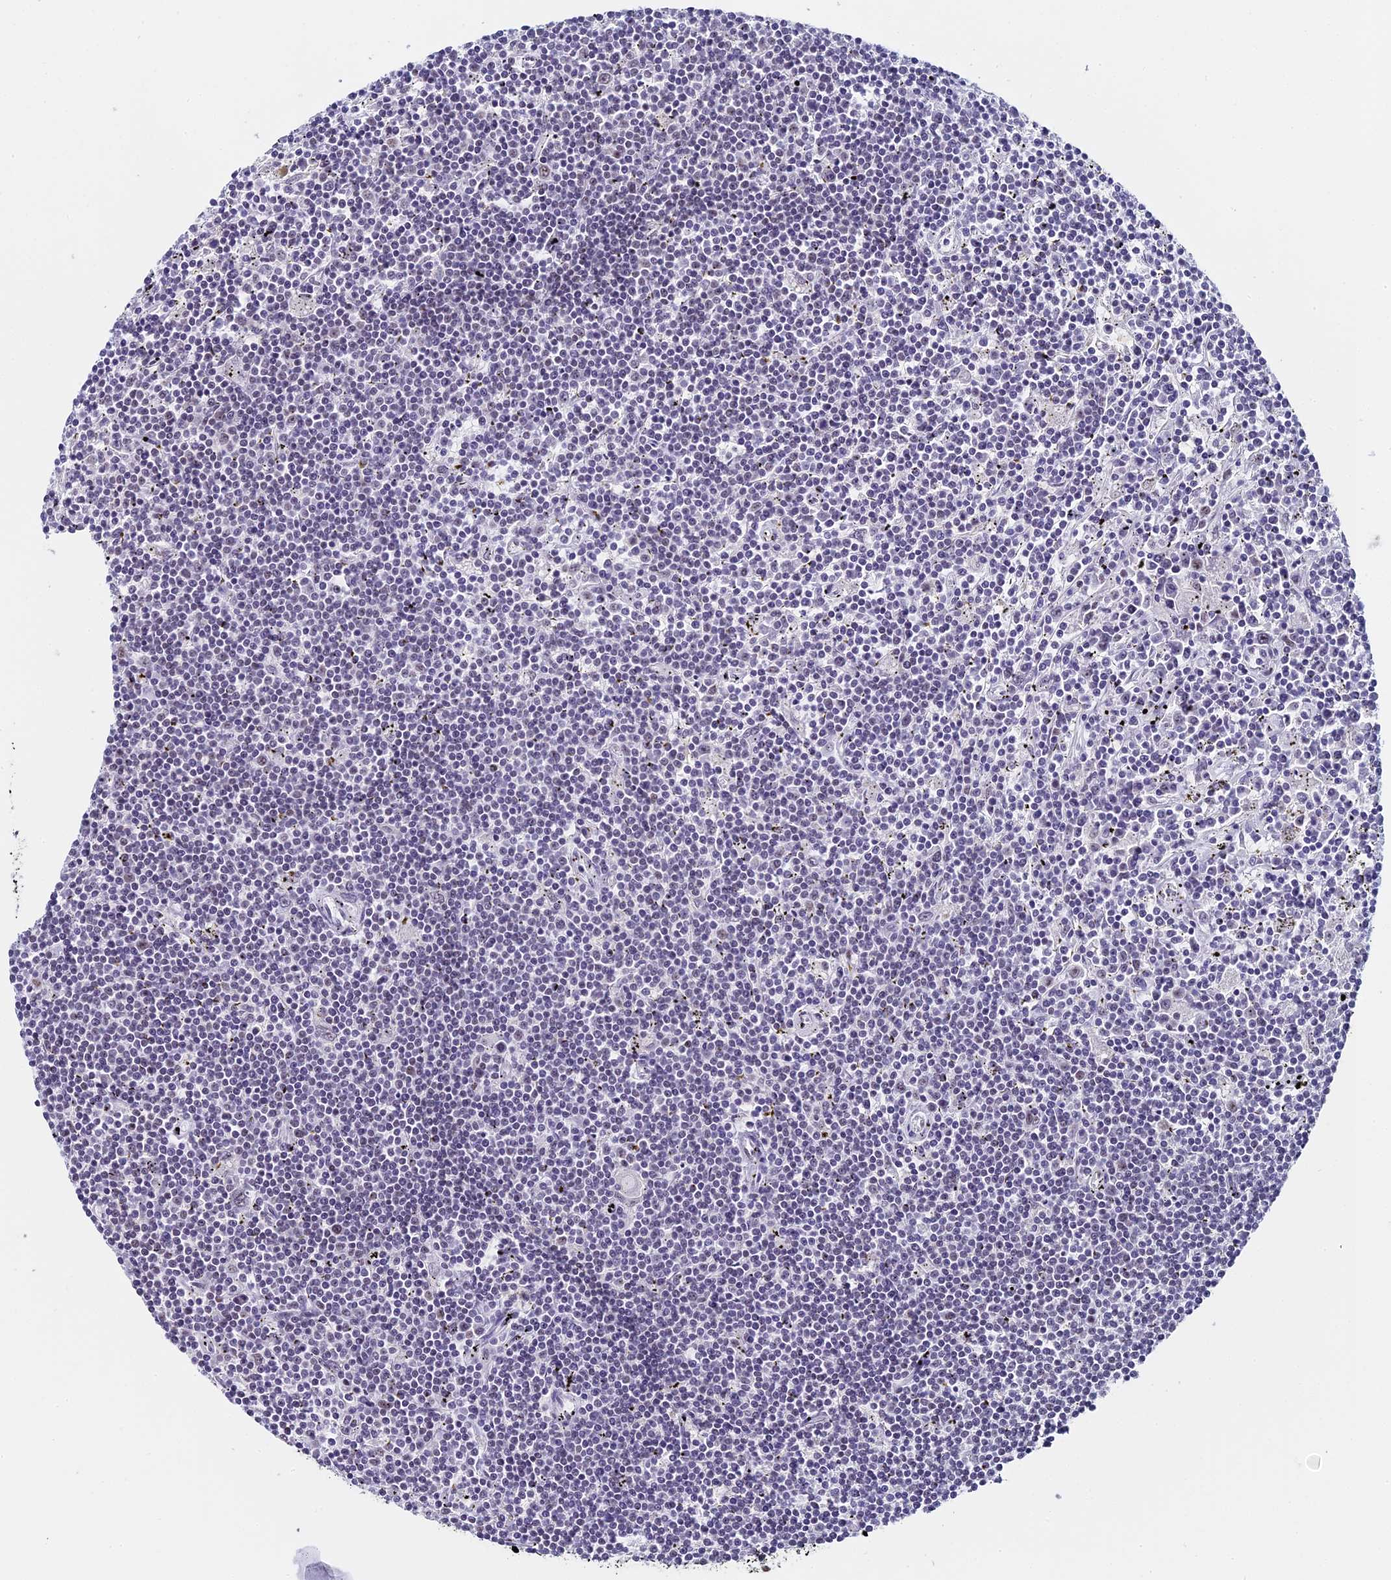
{"staining": {"intensity": "negative", "quantity": "none", "location": "none"}, "tissue": "lymphoma", "cell_type": "Tumor cells", "image_type": "cancer", "snomed": [{"axis": "morphology", "description": "Malignant lymphoma, non-Hodgkin's type, Low grade"}, {"axis": "topography", "description": "Spleen"}], "caption": "The image reveals no staining of tumor cells in lymphoma.", "gene": "CD2BP2", "patient": {"sex": "male", "age": 76}}